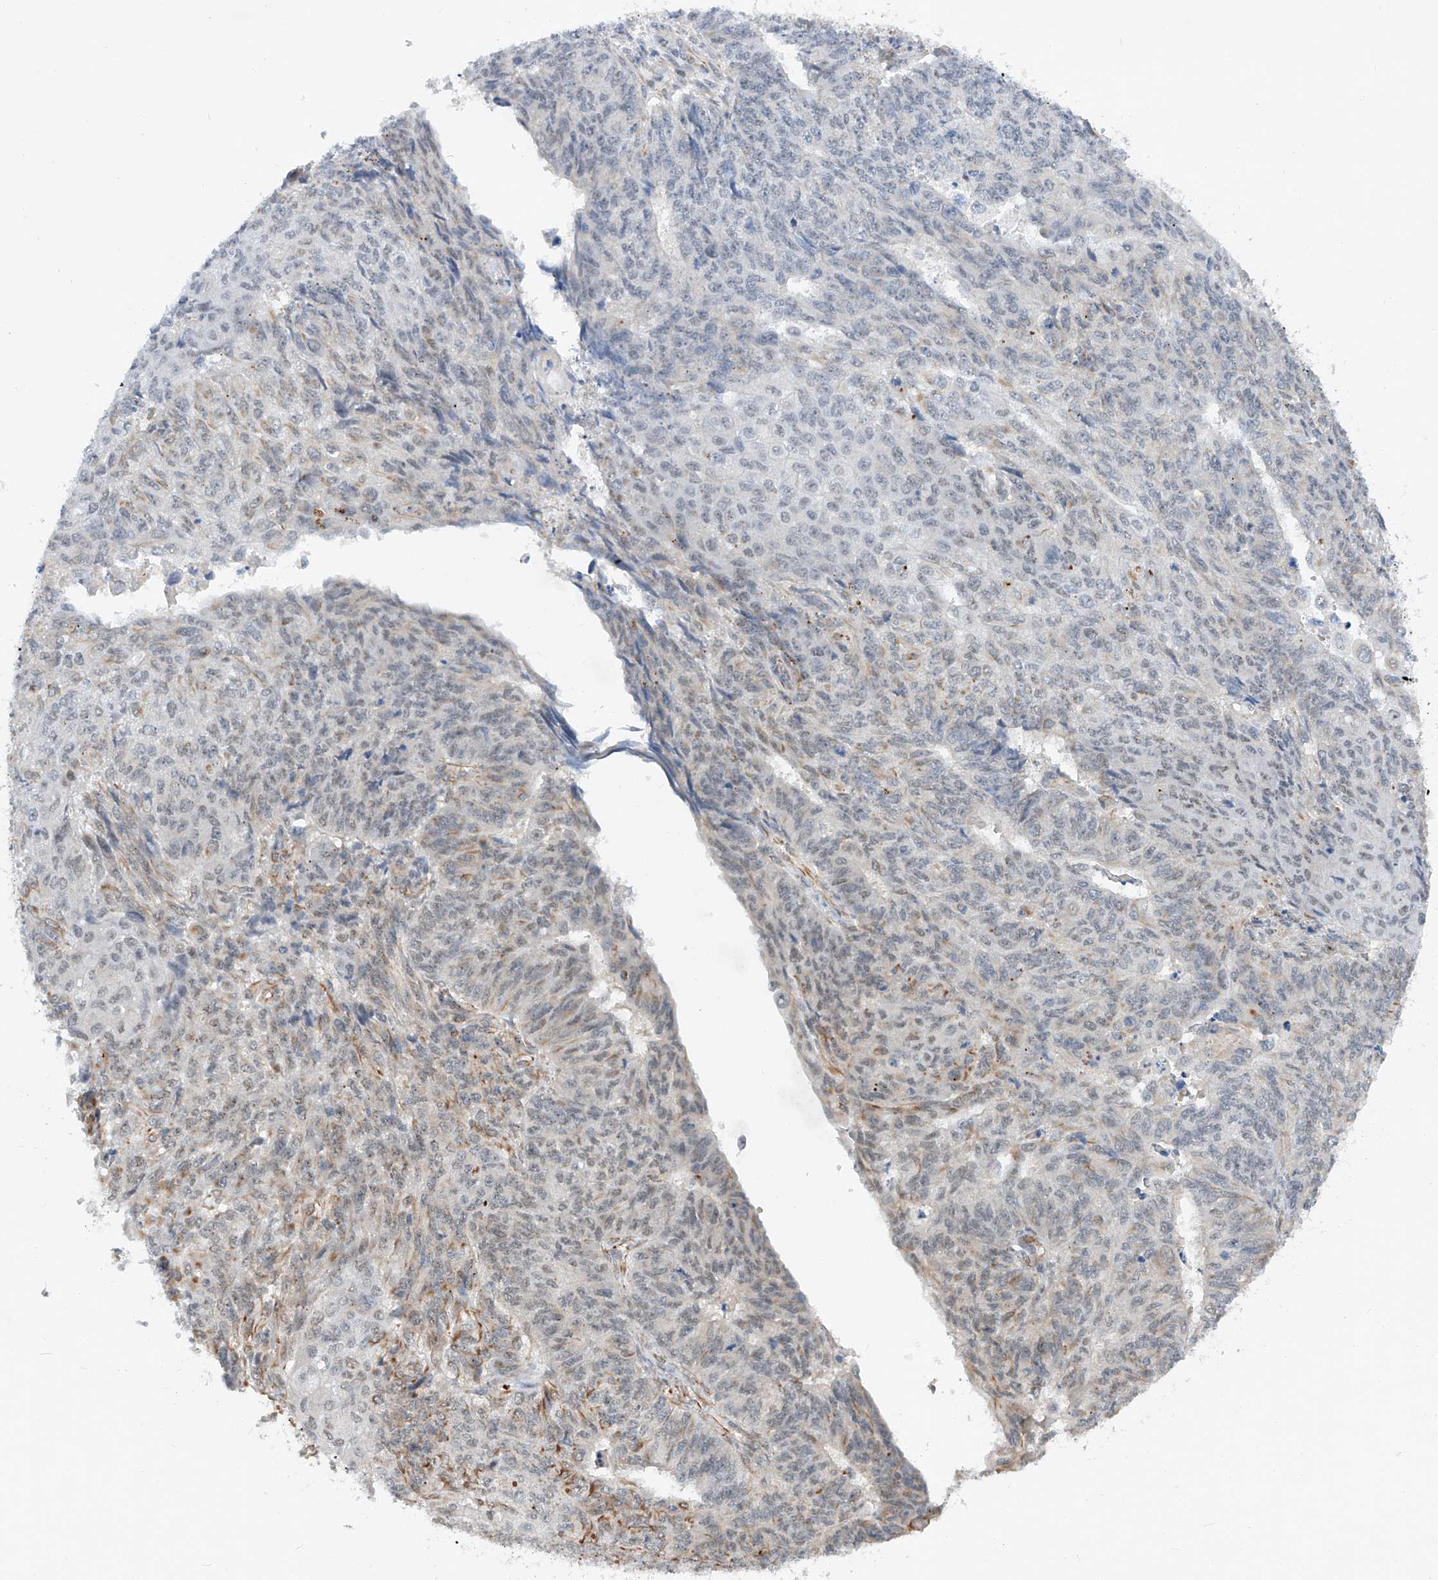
{"staining": {"intensity": "moderate", "quantity": "<25%", "location": "cytoplasmic/membranous"}, "tissue": "endometrial cancer", "cell_type": "Tumor cells", "image_type": "cancer", "snomed": [{"axis": "morphology", "description": "Adenocarcinoma, NOS"}, {"axis": "topography", "description": "Endometrium"}], "caption": "Immunohistochemistry (IHC) histopathology image of endometrial cancer stained for a protein (brown), which displays low levels of moderate cytoplasmic/membranous staining in about <25% of tumor cells.", "gene": "AMD1", "patient": {"sex": "female", "age": 32}}